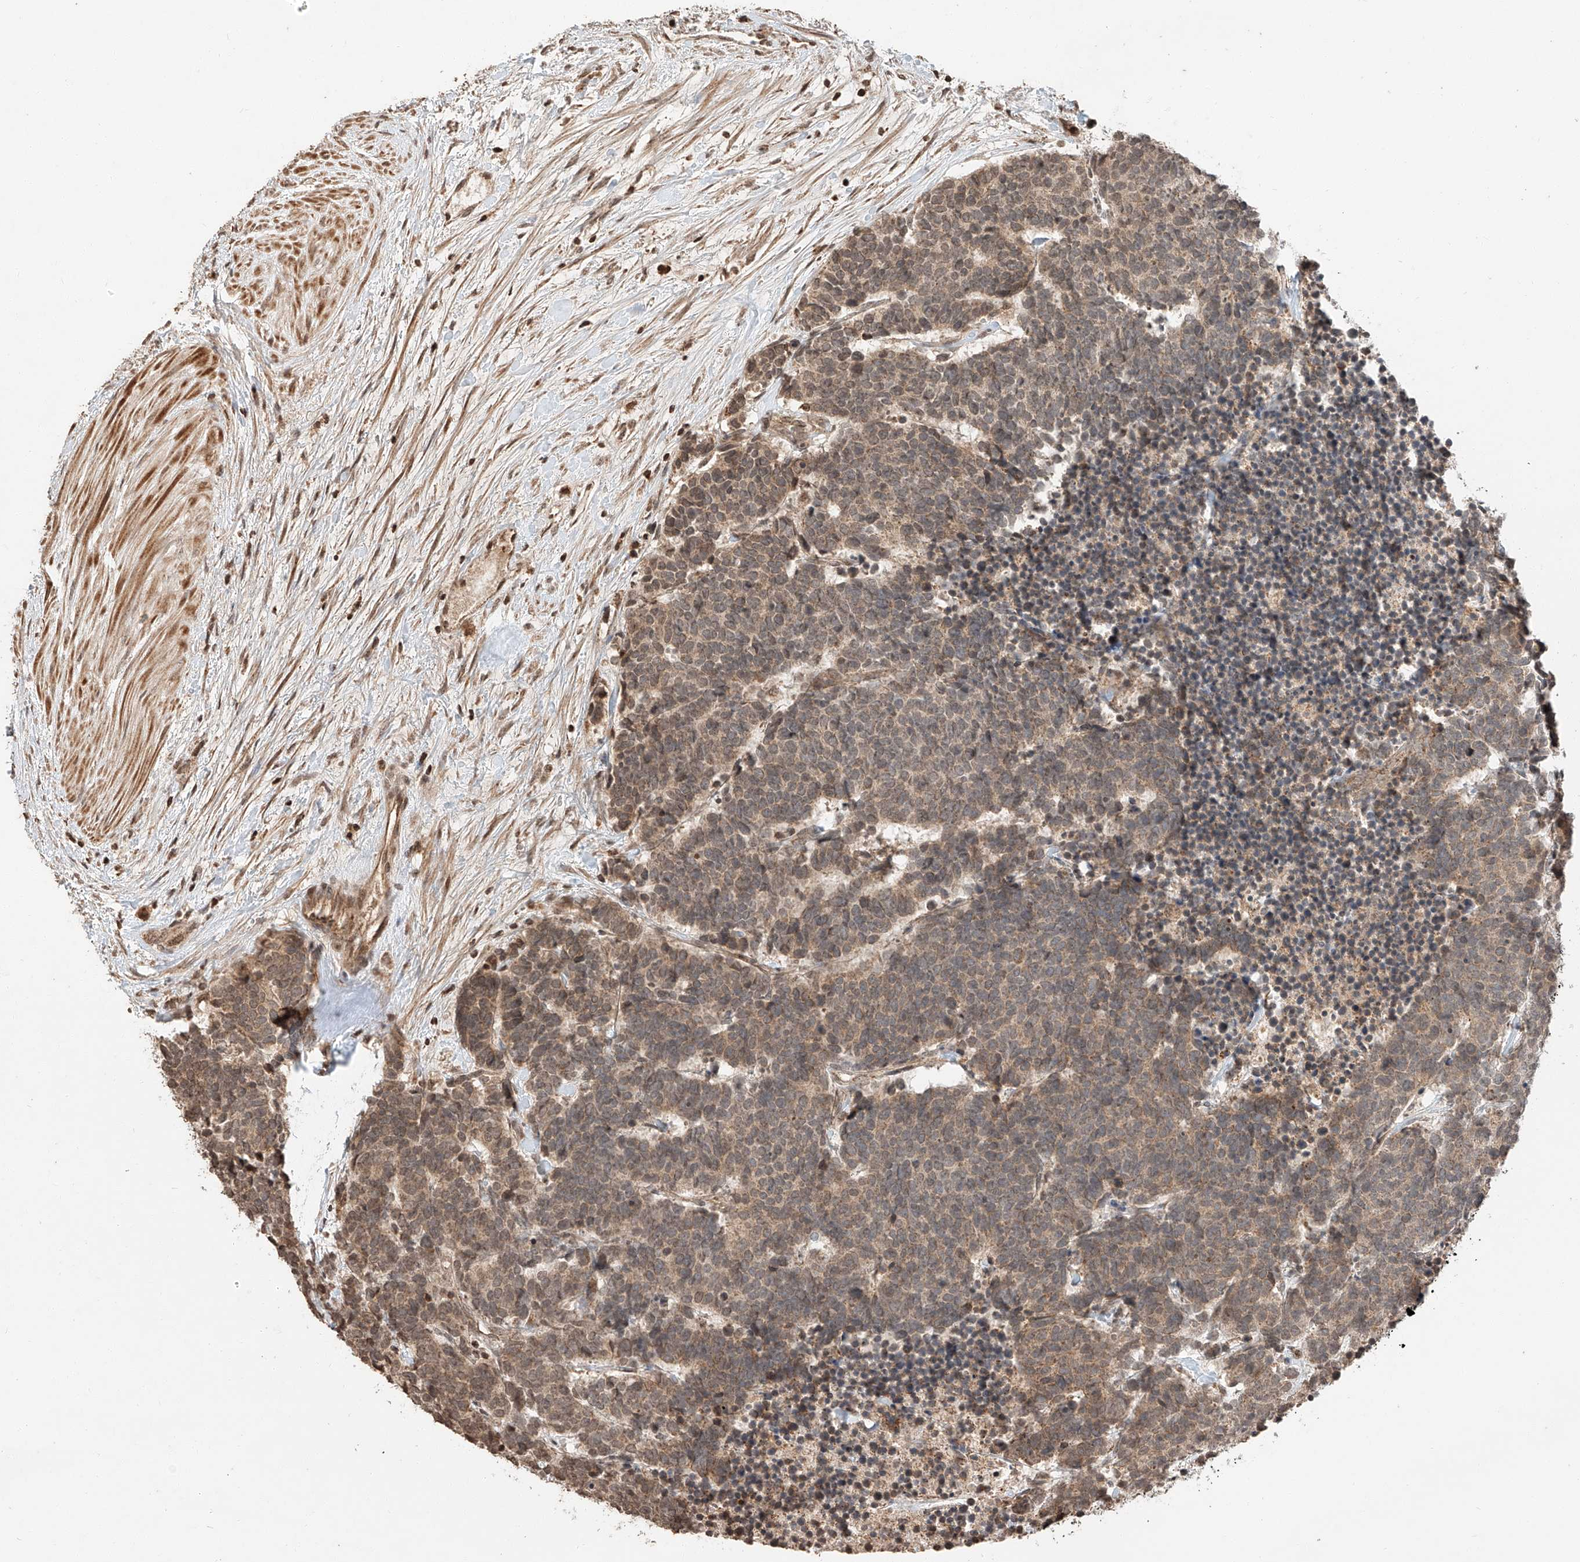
{"staining": {"intensity": "weak", "quantity": ">75%", "location": "cytoplasmic/membranous"}, "tissue": "carcinoid", "cell_type": "Tumor cells", "image_type": "cancer", "snomed": [{"axis": "morphology", "description": "Carcinoma, NOS"}, {"axis": "morphology", "description": "Carcinoid, malignant, NOS"}, {"axis": "topography", "description": "Urinary bladder"}], "caption": "Immunohistochemistry (IHC) (DAB) staining of human carcinoid demonstrates weak cytoplasmic/membranous protein expression in approximately >75% of tumor cells.", "gene": "ARHGAP33", "patient": {"sex": "male", "age": 57}}